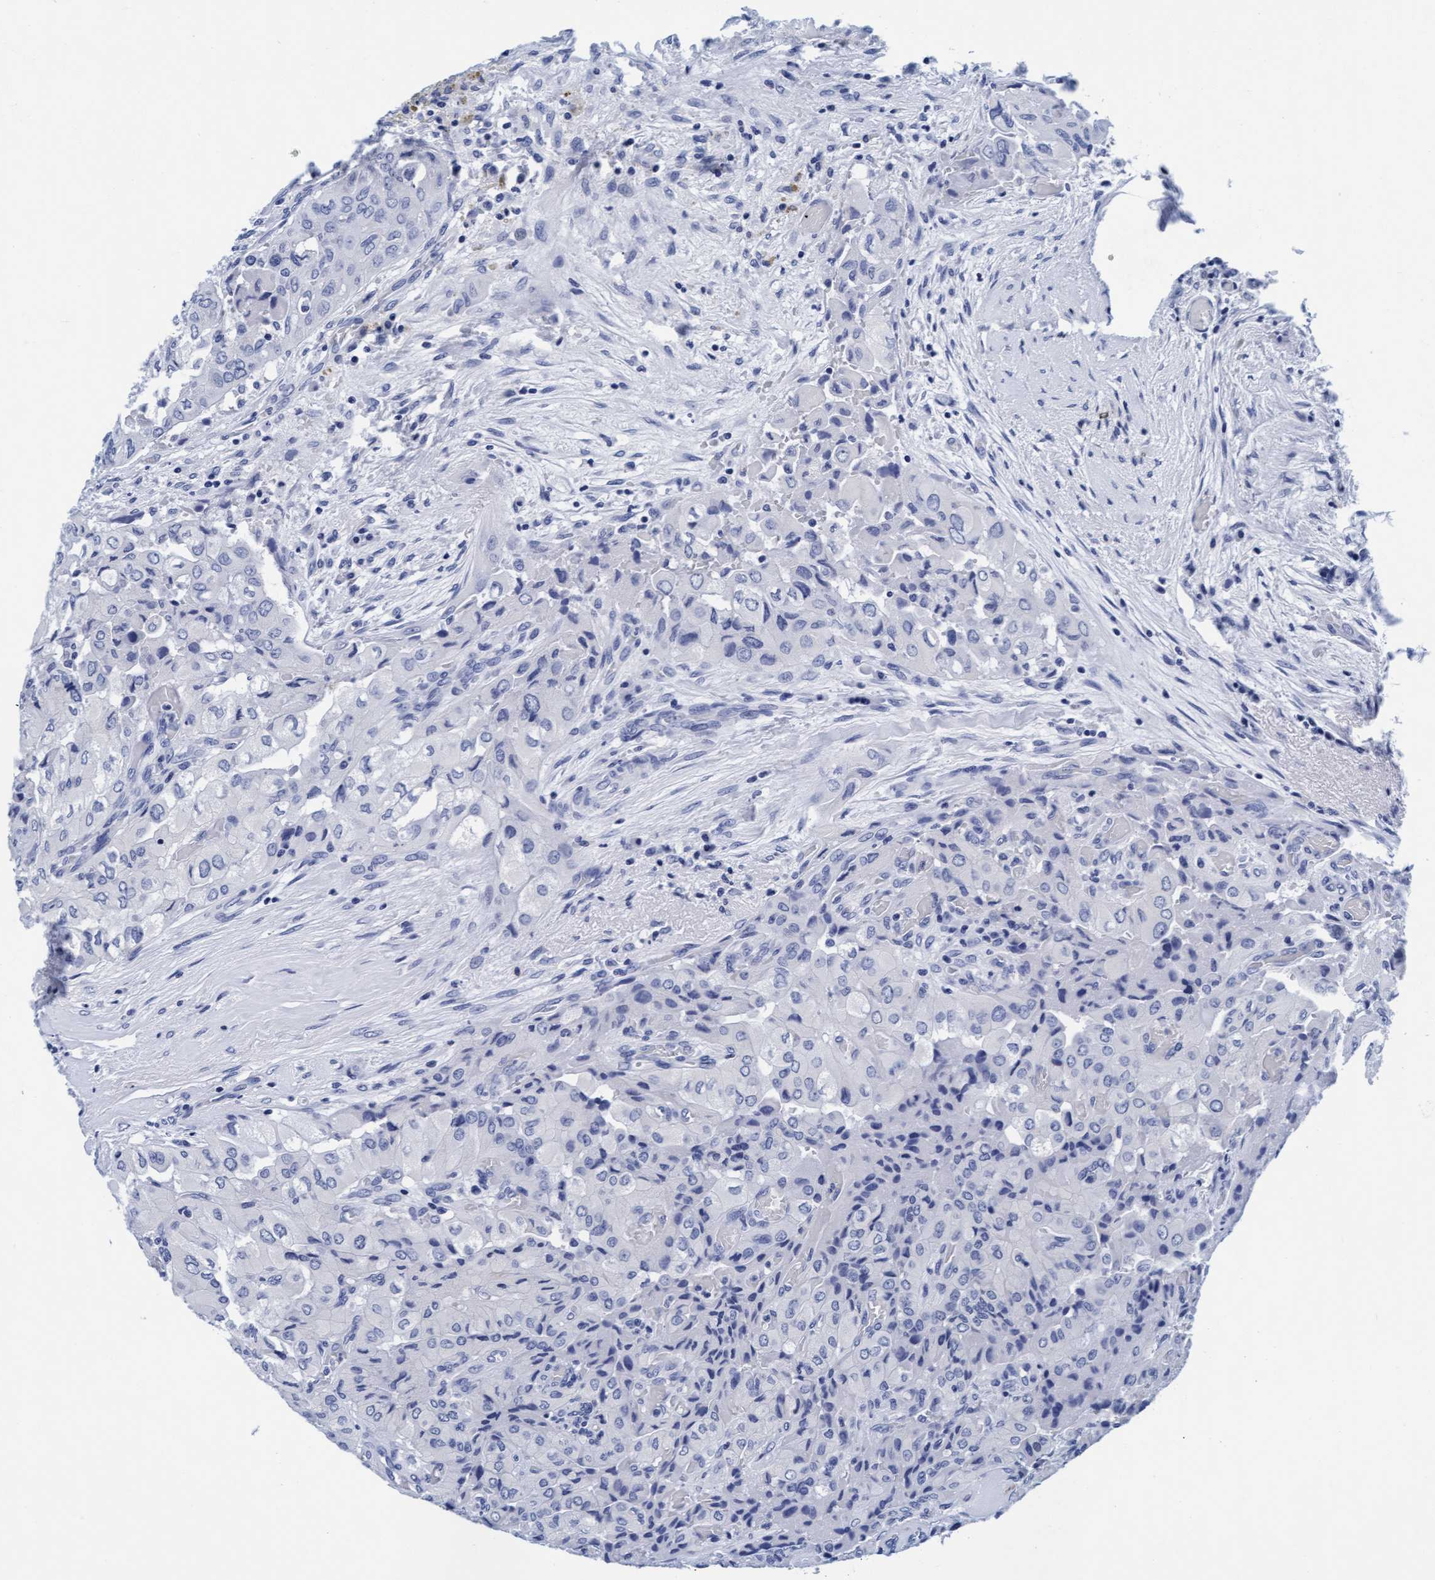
{"staining": {"intensity": "negative", "quantity": "none", "location": "none"}, "tissue": "thyroid cancer", "cell_type": "Tumor cells", "image_type": "cancer", "snomed": [{"axis": "morphology", "description": "Papillary adenocarcinoma, NOS"}, {"axis": "topography", "description": "Thyroid gland"}], "caption": "The micrograph reveals no significant expression in tumor cells of thyroid cancer.", "gene": "ARSG", "patient": {"sex": "female", "age": 59}}